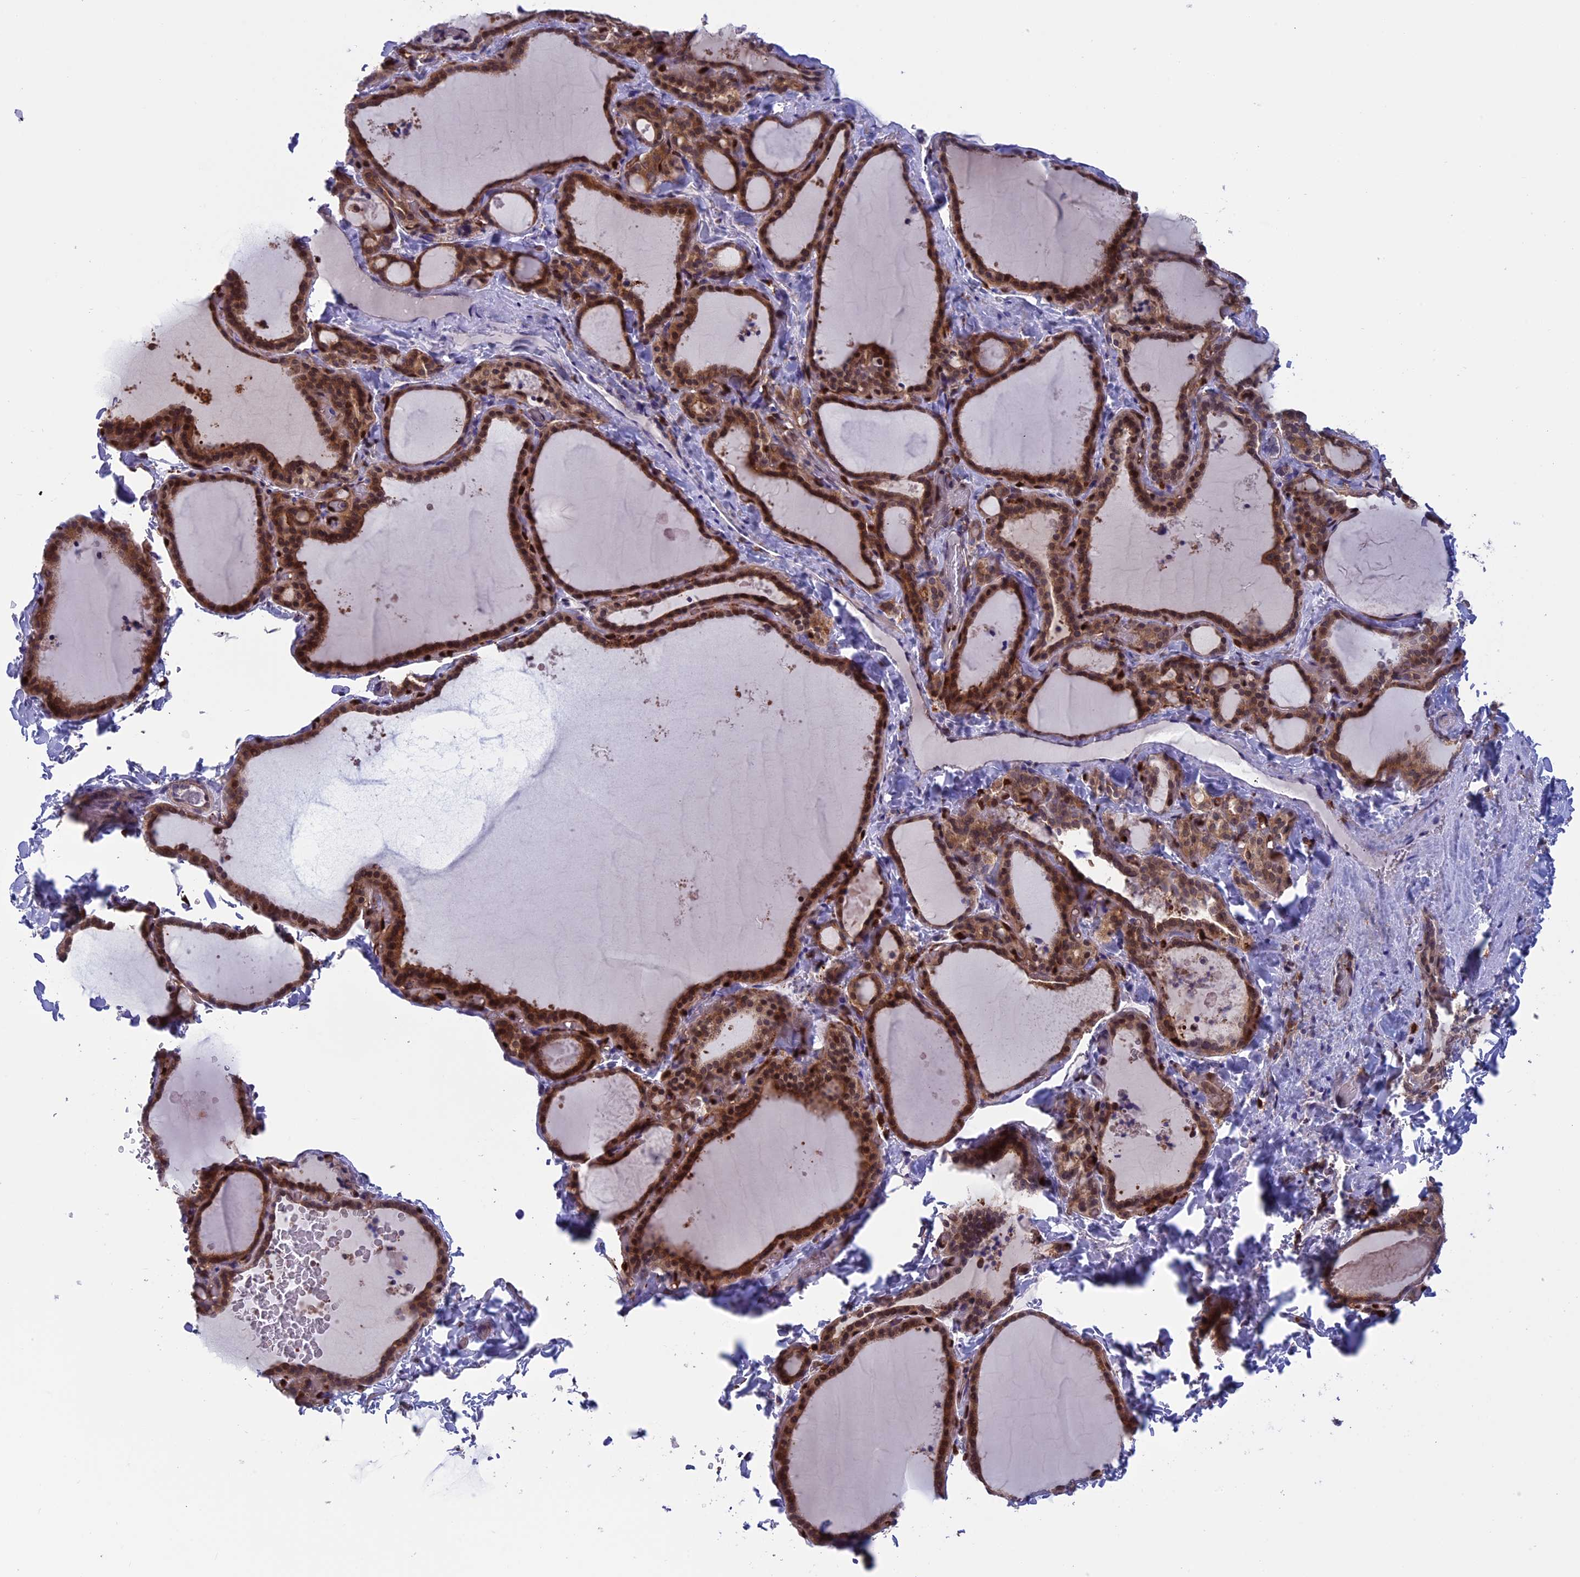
{"staining": {"intensity": "moderate", "quantity": ">75%", "location": "cytoplasmic/membranous,nuclear"}, "tissue": "thyroid gland", "cell_type": "Glandular cells", "image_type": "normal", "snomed": [{"axis": "morphology", "description": "Normal tissue, NOS"}, {"axis": "topography", "description": "Thyroid gland"}], "caption": "A micrograph of thyroid gland stained for a protein displays moderate cytoplasmic/membranous,nuclear brown staining in glandular cells.", "gene": "ARHGAP18", "patient": {"sex": "female", "age": 22}}